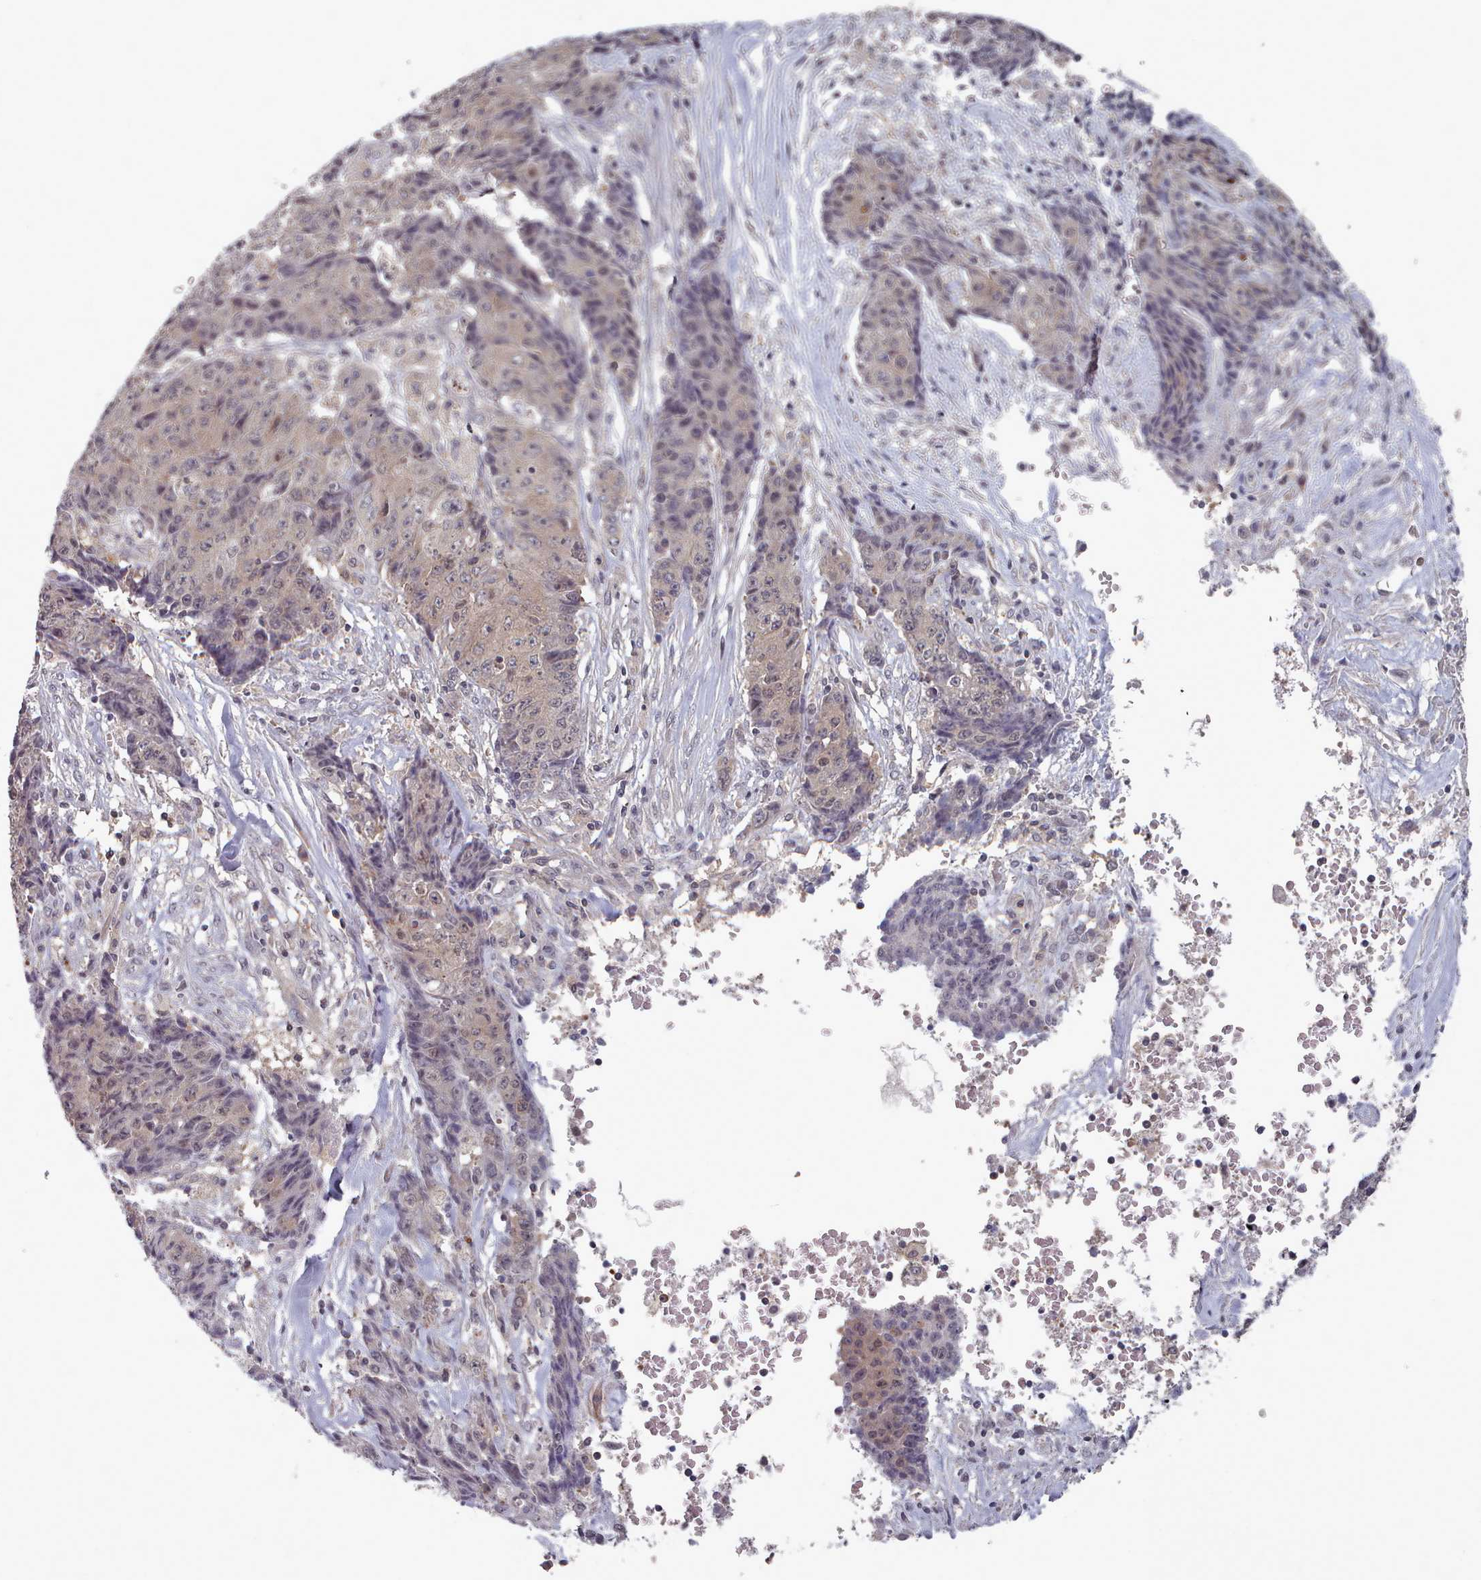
{"staining": {"intensity": "negative", "quantity": "none", "location": "none"}, "tissue": "ovarian cancer", "cell_type": "Tumor cells", "image_type": "cancer", "snomed": [{"axis": "morphology", "description": "Carcinoma, endometroid"}, {"axis": "topography", "description": "Ovary"}], "caption": "This is an IHC micrograph of endometroid carcinoma (ovarian). There is no positivity in tumor cells.", "gene": "HYAL3", "patient": {"sex": "female", "age": 42}}